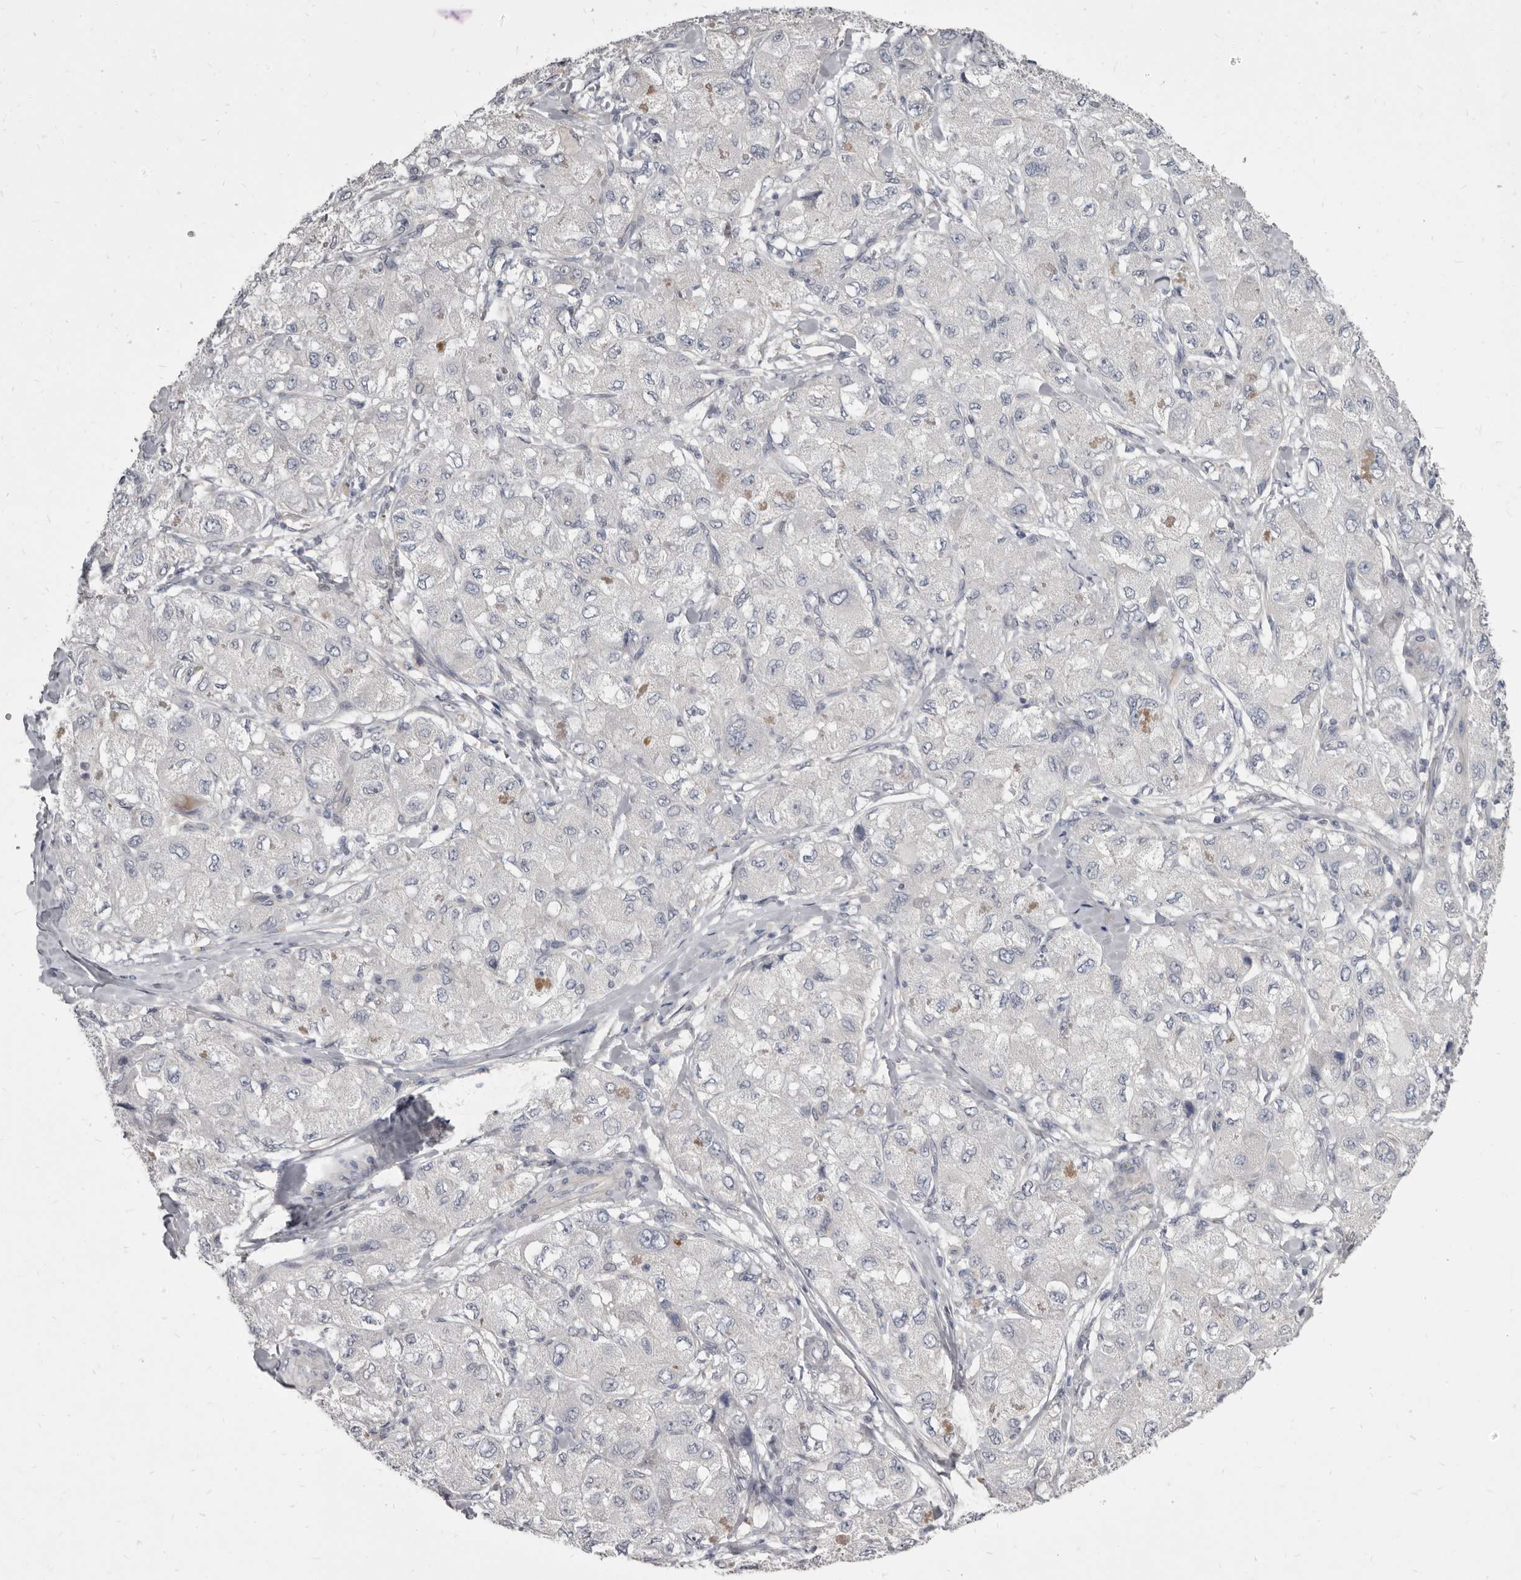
{"staining": {"intensity": "negative", "quantity": "none", "location": "none"}, "tissue": "liver cancer", "cell_type": "Tumor cells", "image_type": "cancer", "snomed": [{"axis": "morphology", "description": "Carcinoma, Hepatocellular, NOS"}, {"axis": "topography", "description": "Liver"}], "caption": "High magnification brightfield microscopy of liver hepatocellular carcinoma stained with DAB (brown) and counterstained with hematoxylin (blue): tumor cells show no significant positivity. Brightfield microscopy of immunohistochemistry stained with DAB (brown) and hematoxylin (blue), captured at high magnification.", "gene": "GSK3B", "patient": {"sex": "male", "age": 80}}